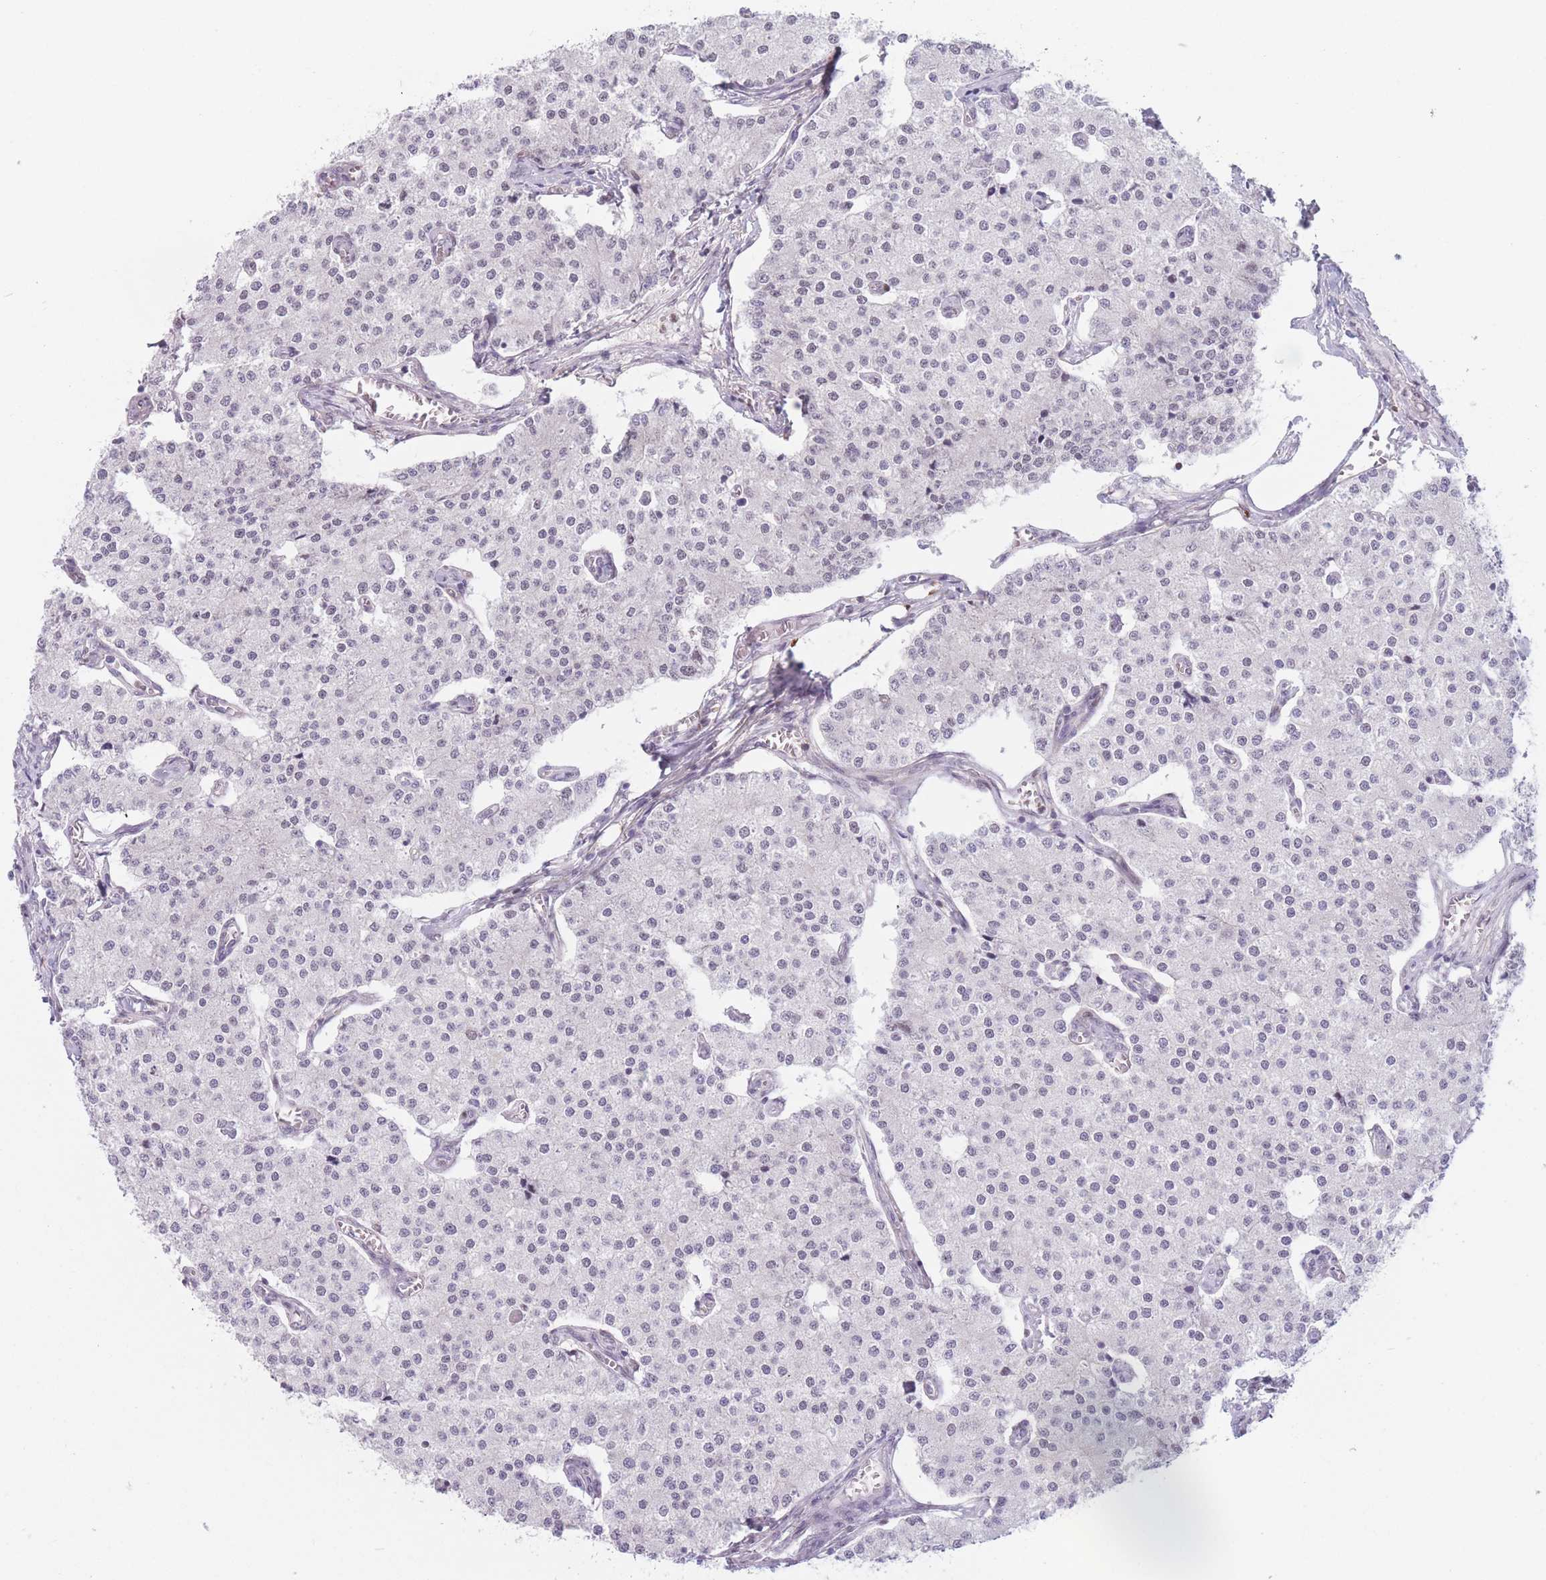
{"staining": {"intensity": "weak", "quantity": ">75%", "location": "nuclear"}, "tissue": "carcinoid", "cell_type": "Tumor cells", "image_type": "cancer", "snomed": [{"axis": "morphology", "description": "Carcinoid, malignant, NOS"}, {"axis": "topography", "description": "Colon"}], "caption": "Tumor cells exhibit low levels of weak nuclear positivity in about >75% of cells in carcinoid.", "gene": "ZNF439", "patient": {"sex": "female", "age": 52}}